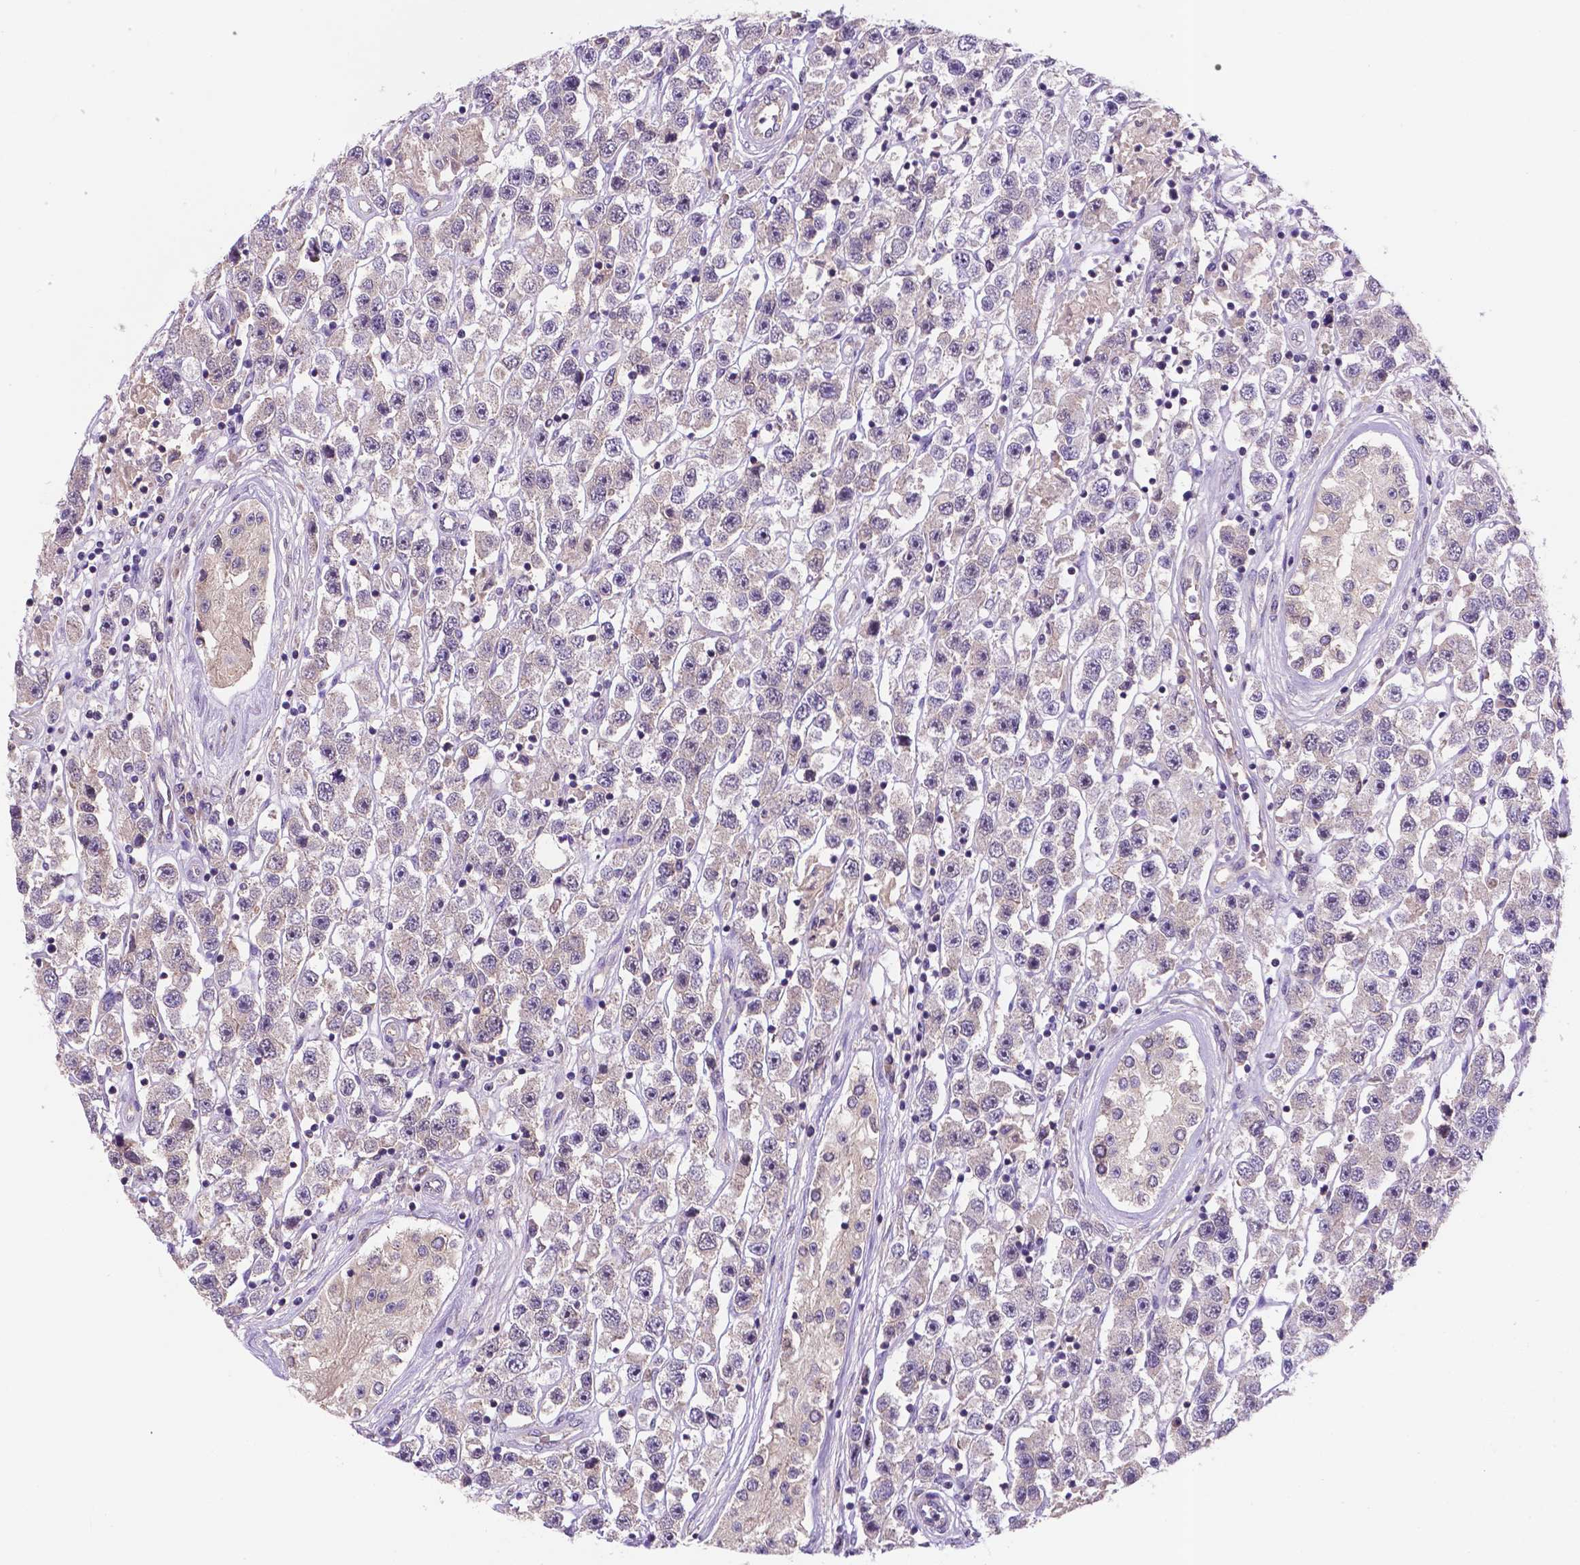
{"staining": {"intensity": "weak", "quantity": ">75%", "location": "cytoplasmic/membranous"}, "tissue": "testis cancer", "cell_type": "Tumor cells", "image_type": "cancer", "snomed": [{"axis": "morphology", "description": "Seminoma, NOS"}, {"axis": "topography", "description": "Testis"}], "caption": "Immunohistochemistry of human seminoma (testis) displays low levels of weak cytoplasmic/membranous expression in approximately >75% of tumor cells.", "gene": "TM4SF20", "patient": {"sex": "male", "age": 45}}